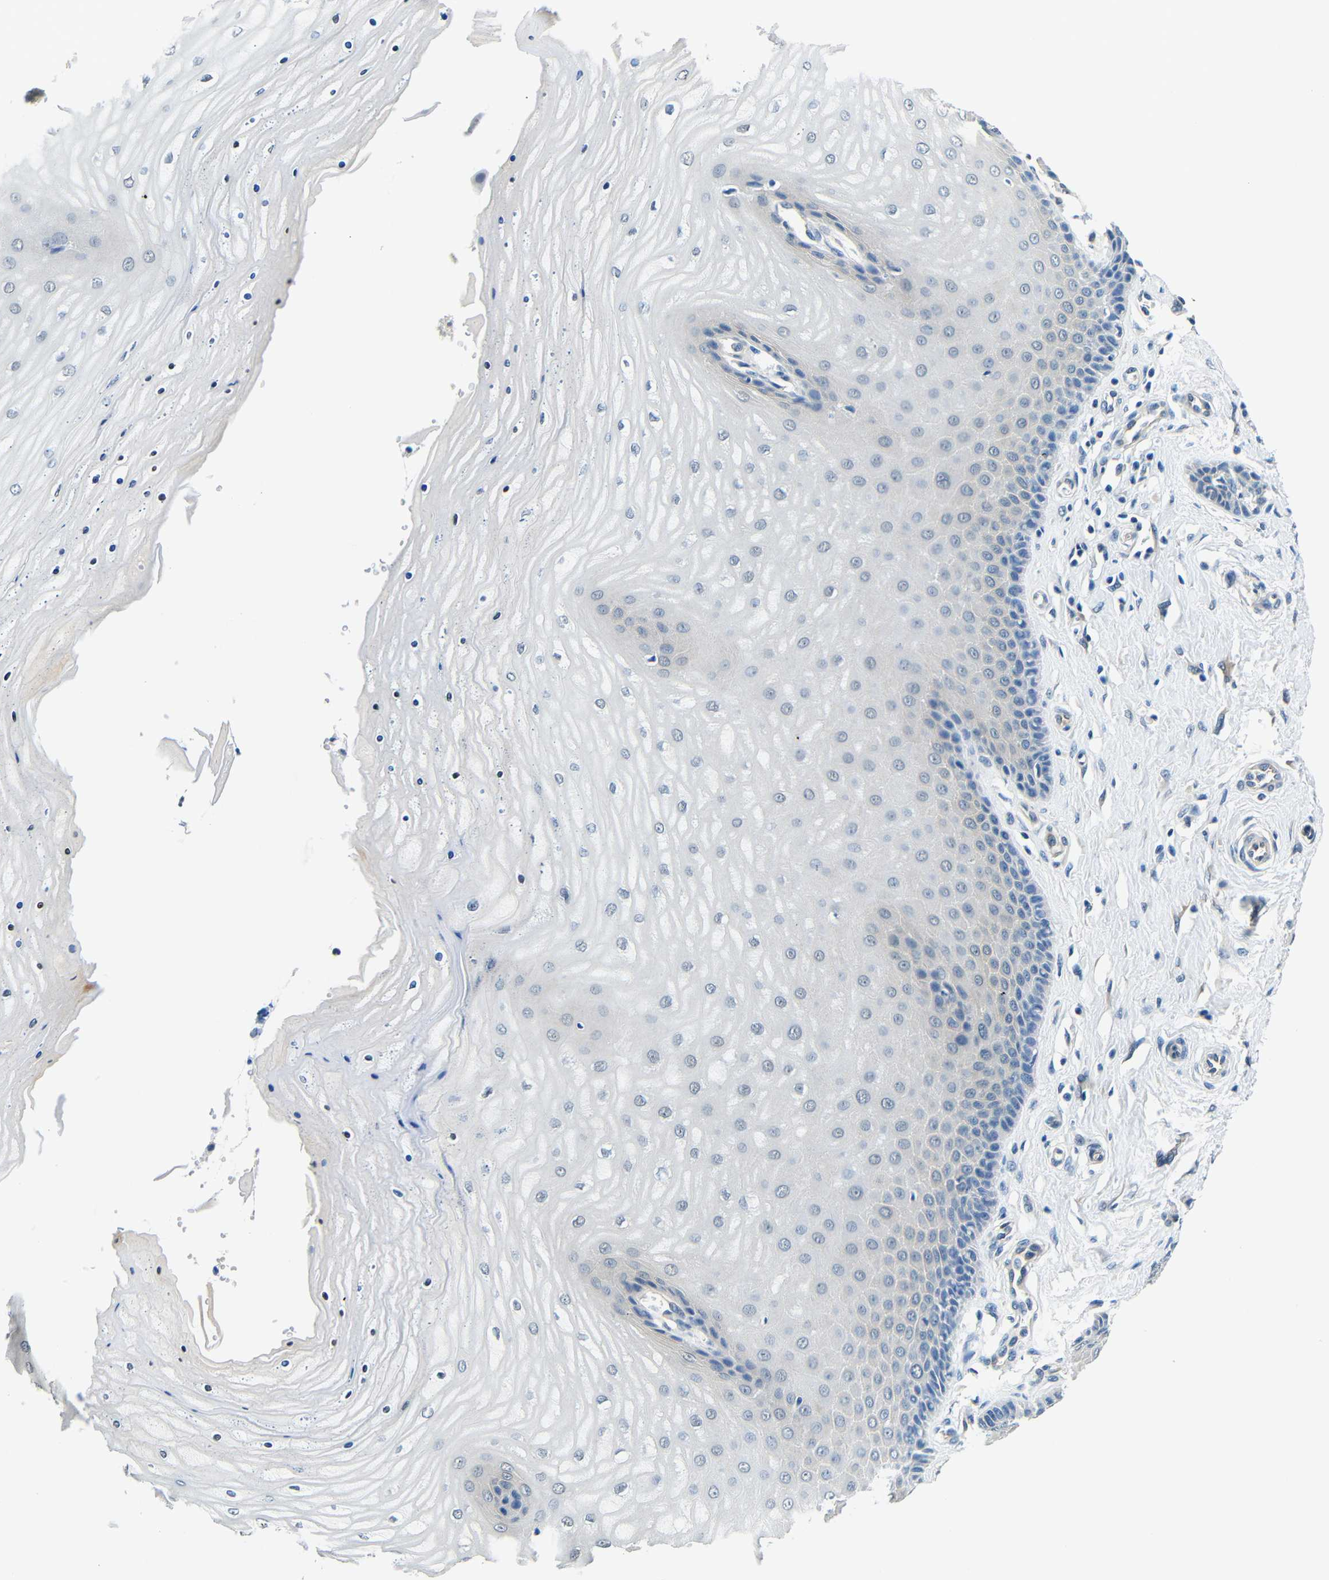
{"staining": {"intensity": "negative", "quantity": "none", "location": "none"}, "tissue": "cervix", "cell_type": "Glandular cells", "image_type": "normal", "snomed": [{"axis": "morphology", "description": "Normal tissue, NOS"}, {"axis": "topography", "description": "Cervix"}], "caption": "Immunohistochemistry of benign human cervix shows no positivity in glandular cells.", "gene": "ADAP1", "patient": {"sex": "female", "age": 55}}